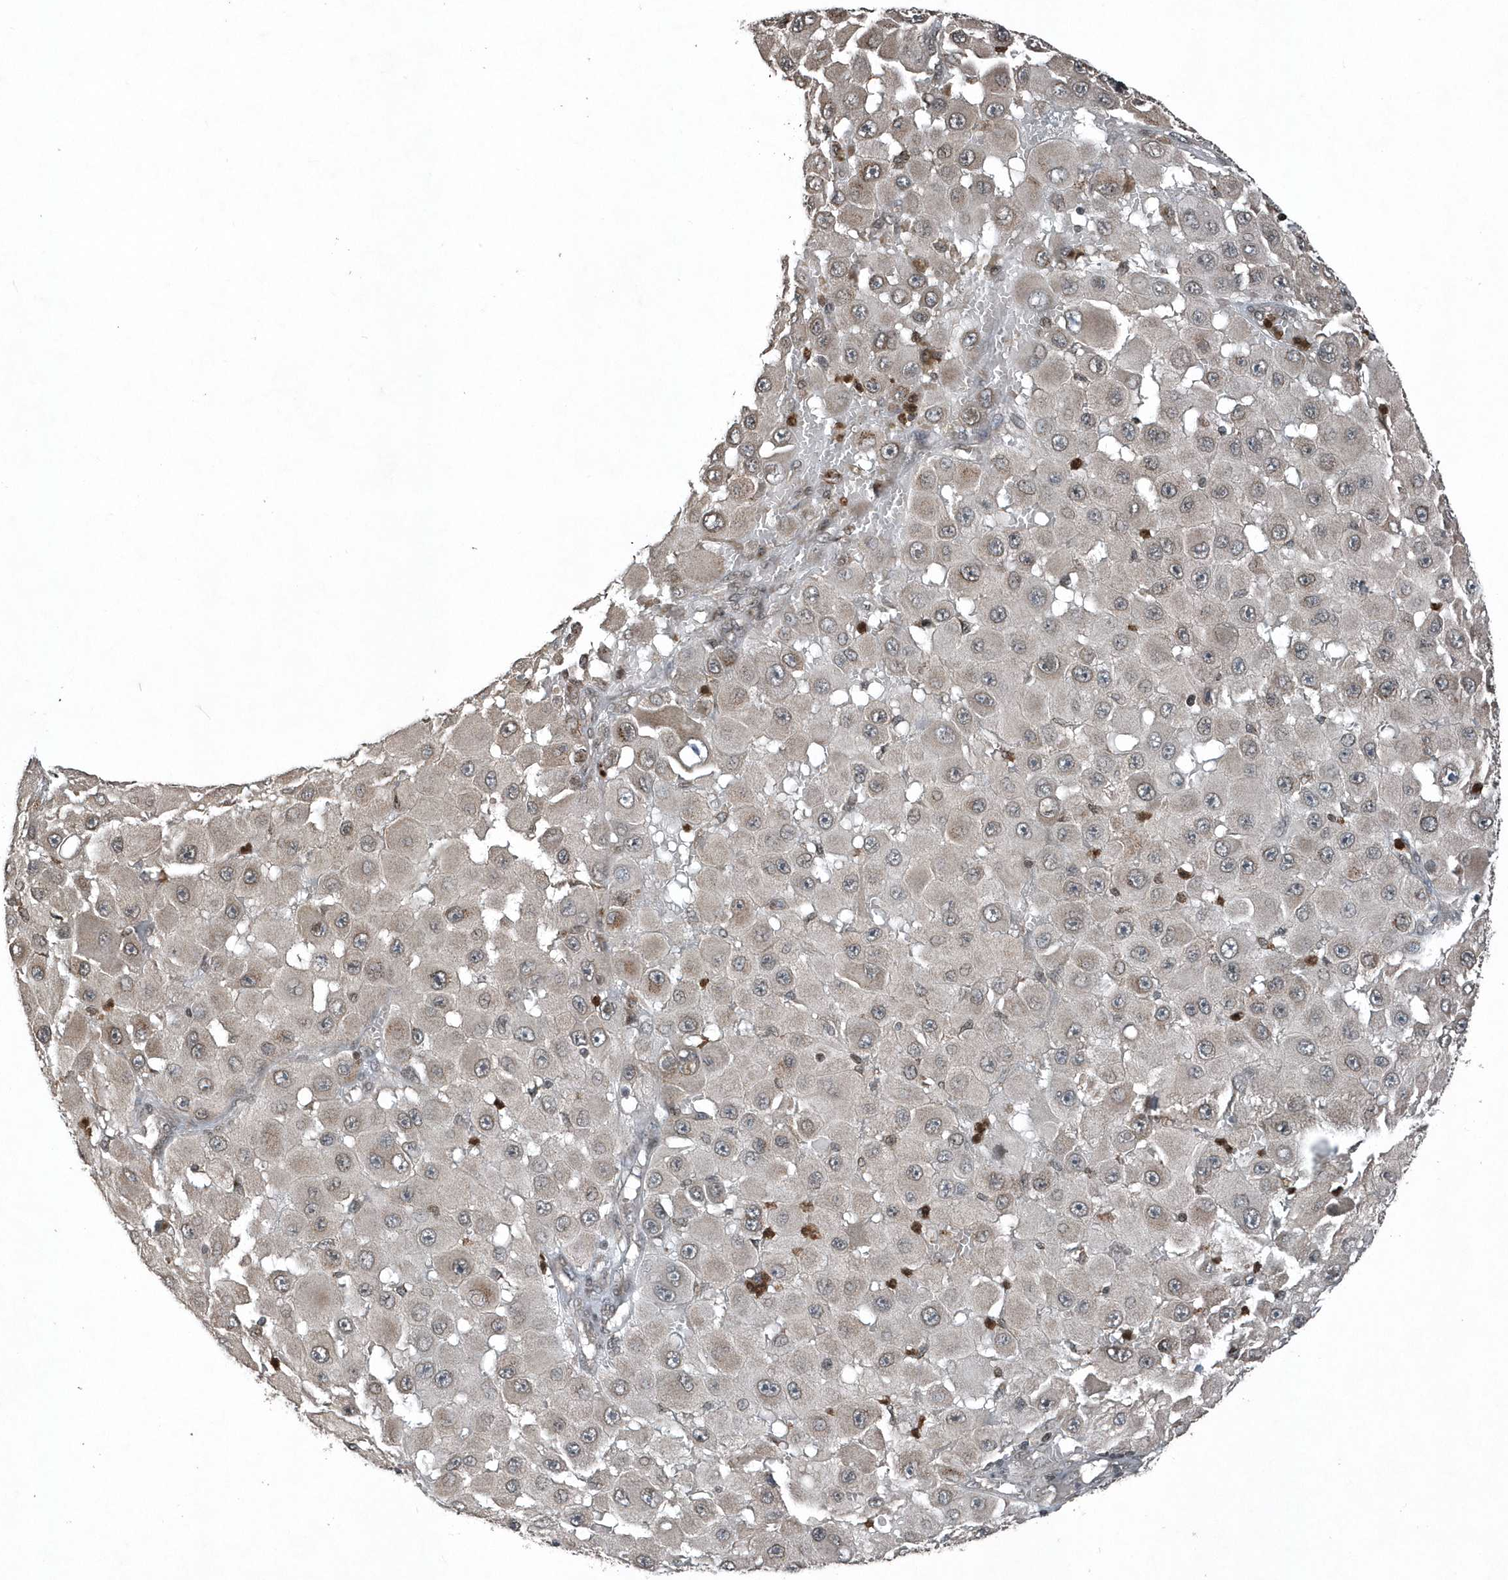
{"staining": {"intensity": "negative", "quantity": "none", "location": "none"}, "tissue": "melanoma", "cell_type": "Tumor cells", "image_type": "cancer", "snomed": [{"axis": "morphology", "description": "Malignant melanoma, NOS"}, {"axis": "topography", "description": "Skin"}], "caption": "A high-resolution micrograph shows IHC staining of malignant melanoma, which exhibits no significant expression in tumor cells. Nuclei are stained in blue.", "gene": "EIF2B1", "patient": {"sex": "female", "age": 81}}